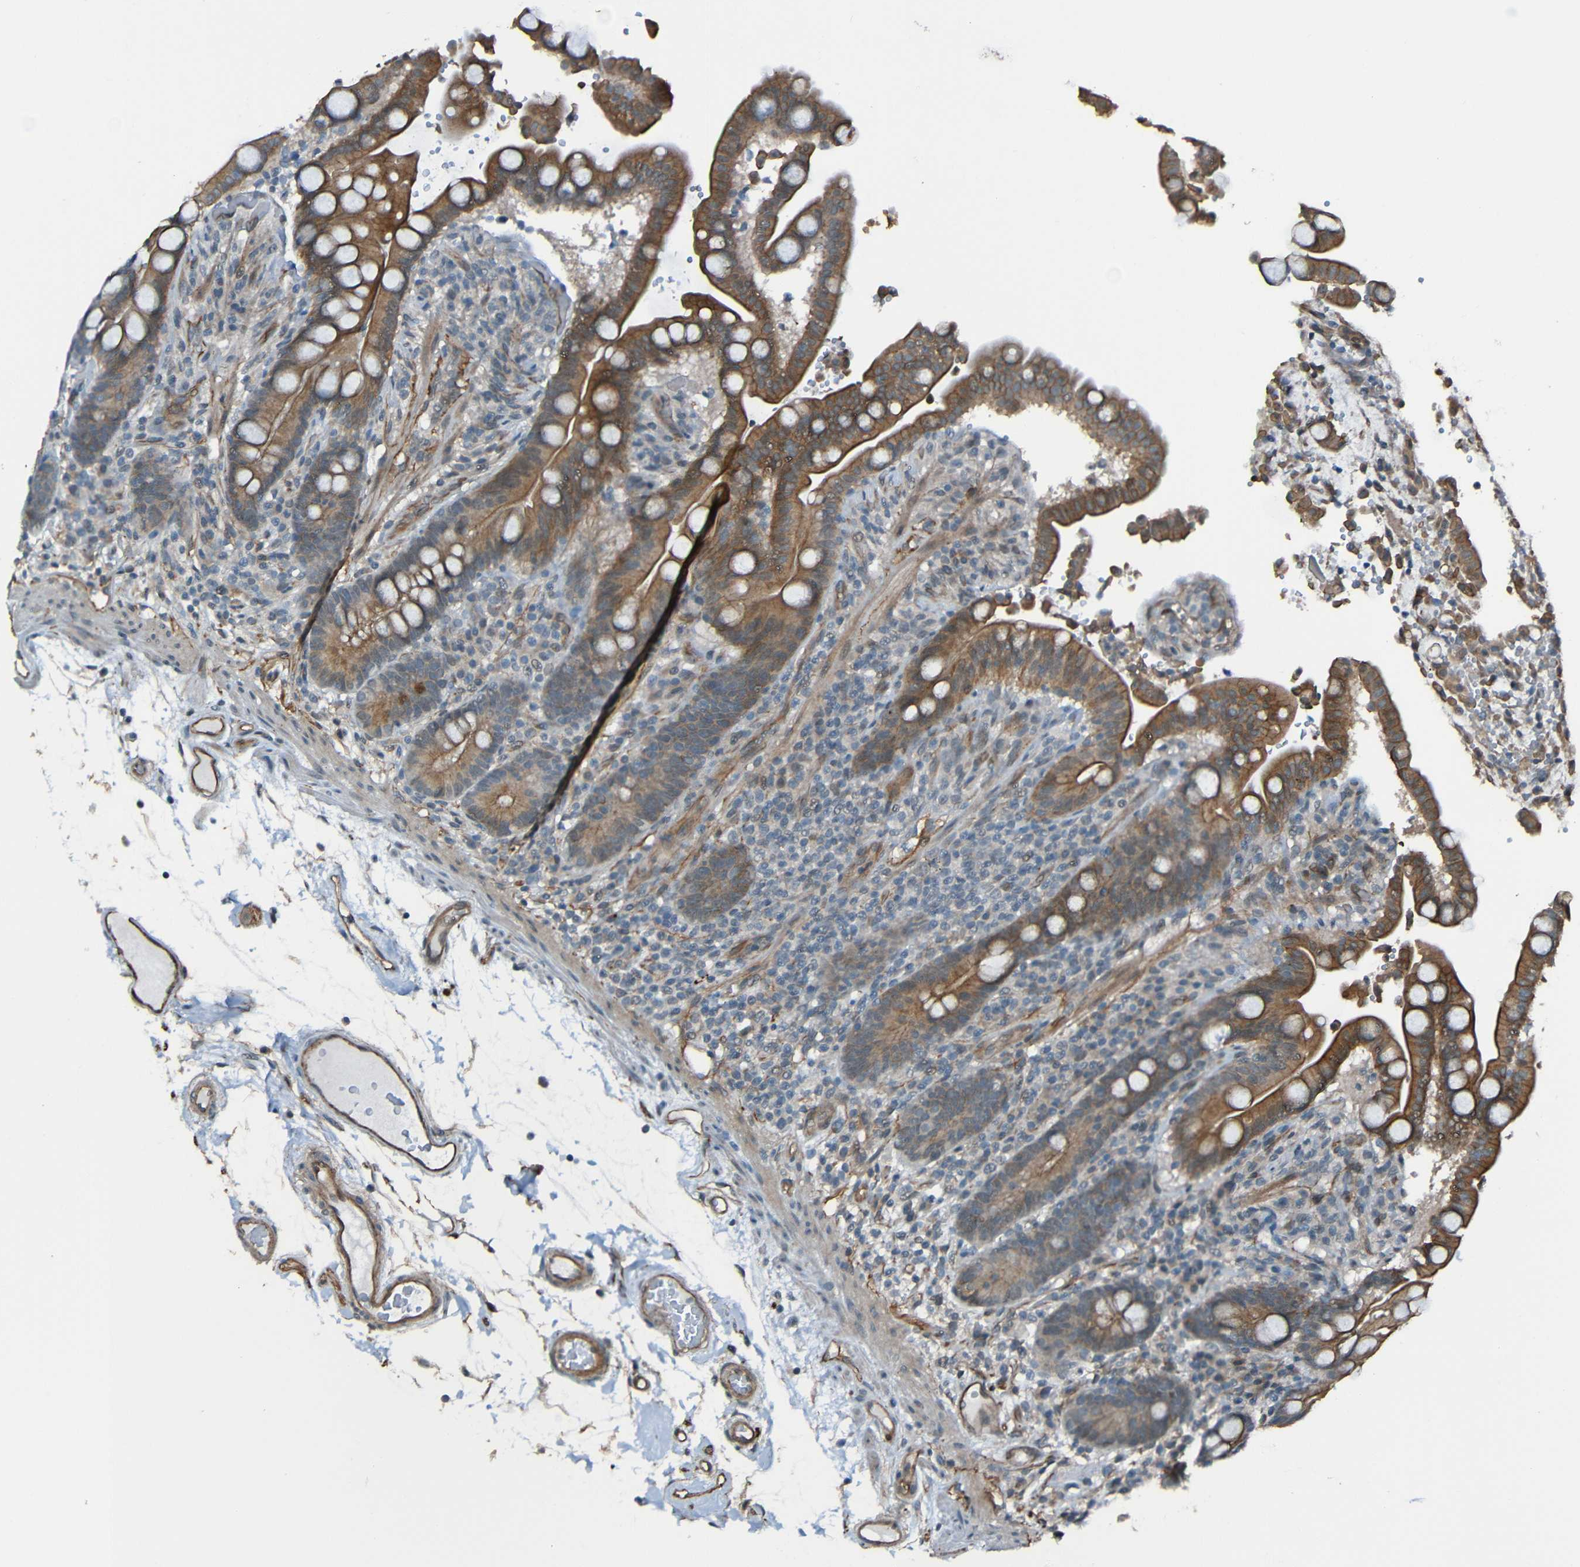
{"staining": {"intensity": "moderate", "quantity": ">75%", "location": "cytoplasmic/membranous"}, "tissue": "colon", "cell_type": "Endothelial cells", "image_type": "normal", "snomed": [{"axis": "morphology", "description": "Normal tissue, NOS"}, {"axis": "topography", "description": "Colon"}], "caption": "The immunohistochemical stain shows moderate cytoplasmic/membranous expression in endothelial cells of normal colon.", "gene": "LGR5", "patient": {"sex": "male", "age": 73}}